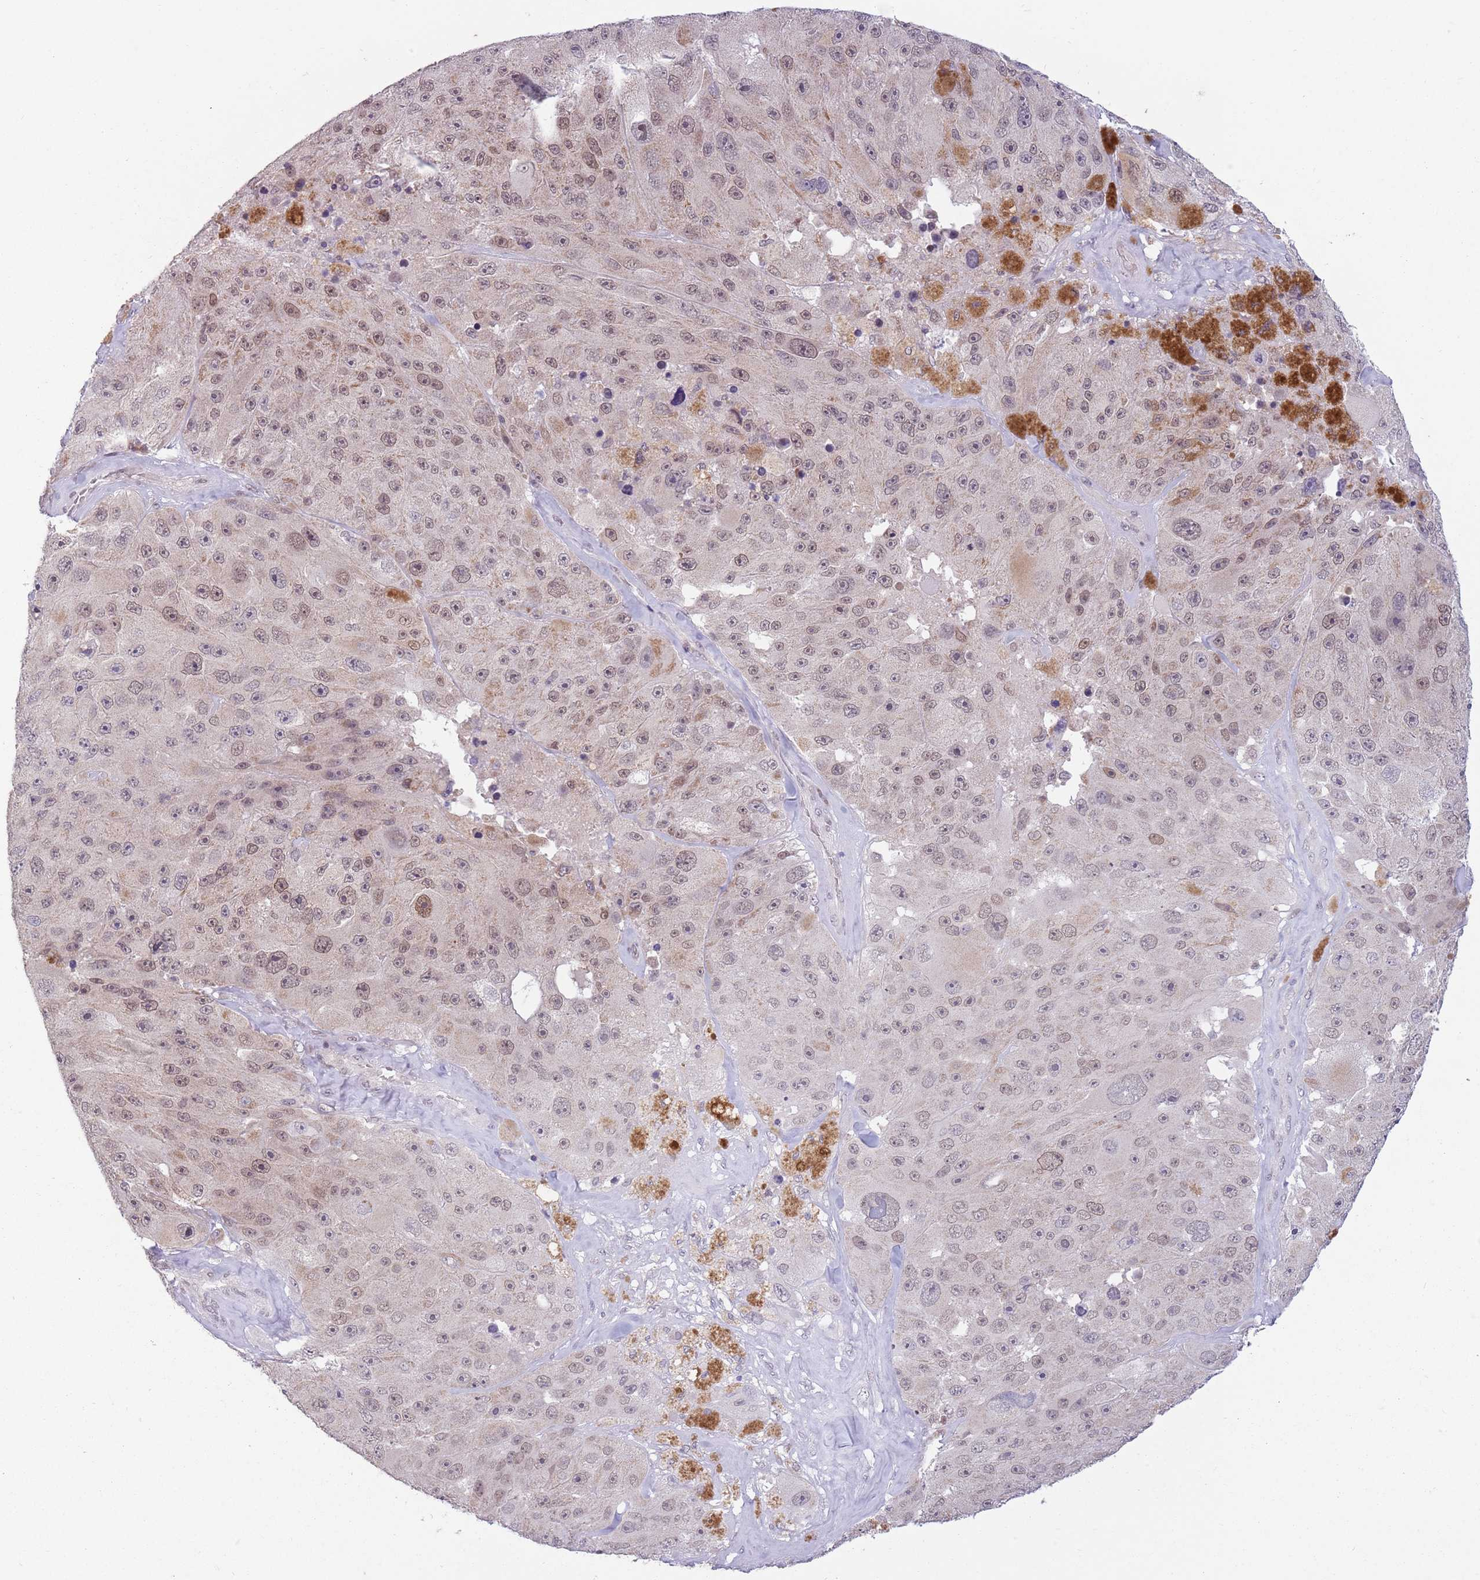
{"staining": {"intensity": "moderate", "quantity": "25%-75%", "location": "nuclear"}, "tissue": "melanoma", "cell_type": "Tumor cells", "image_type": "cancer", "snomed": [{"axis": "morphology", "description": "Malignant melanoma, Metastatic site"}, {"axis": "topography", "description": "Lymph node"}], "caption": "Melanoma stained with a protein marker shows moderate staining in tumor cells.", "gene": "ZNF574", "patient": {"sex": "male", "age": 62}}